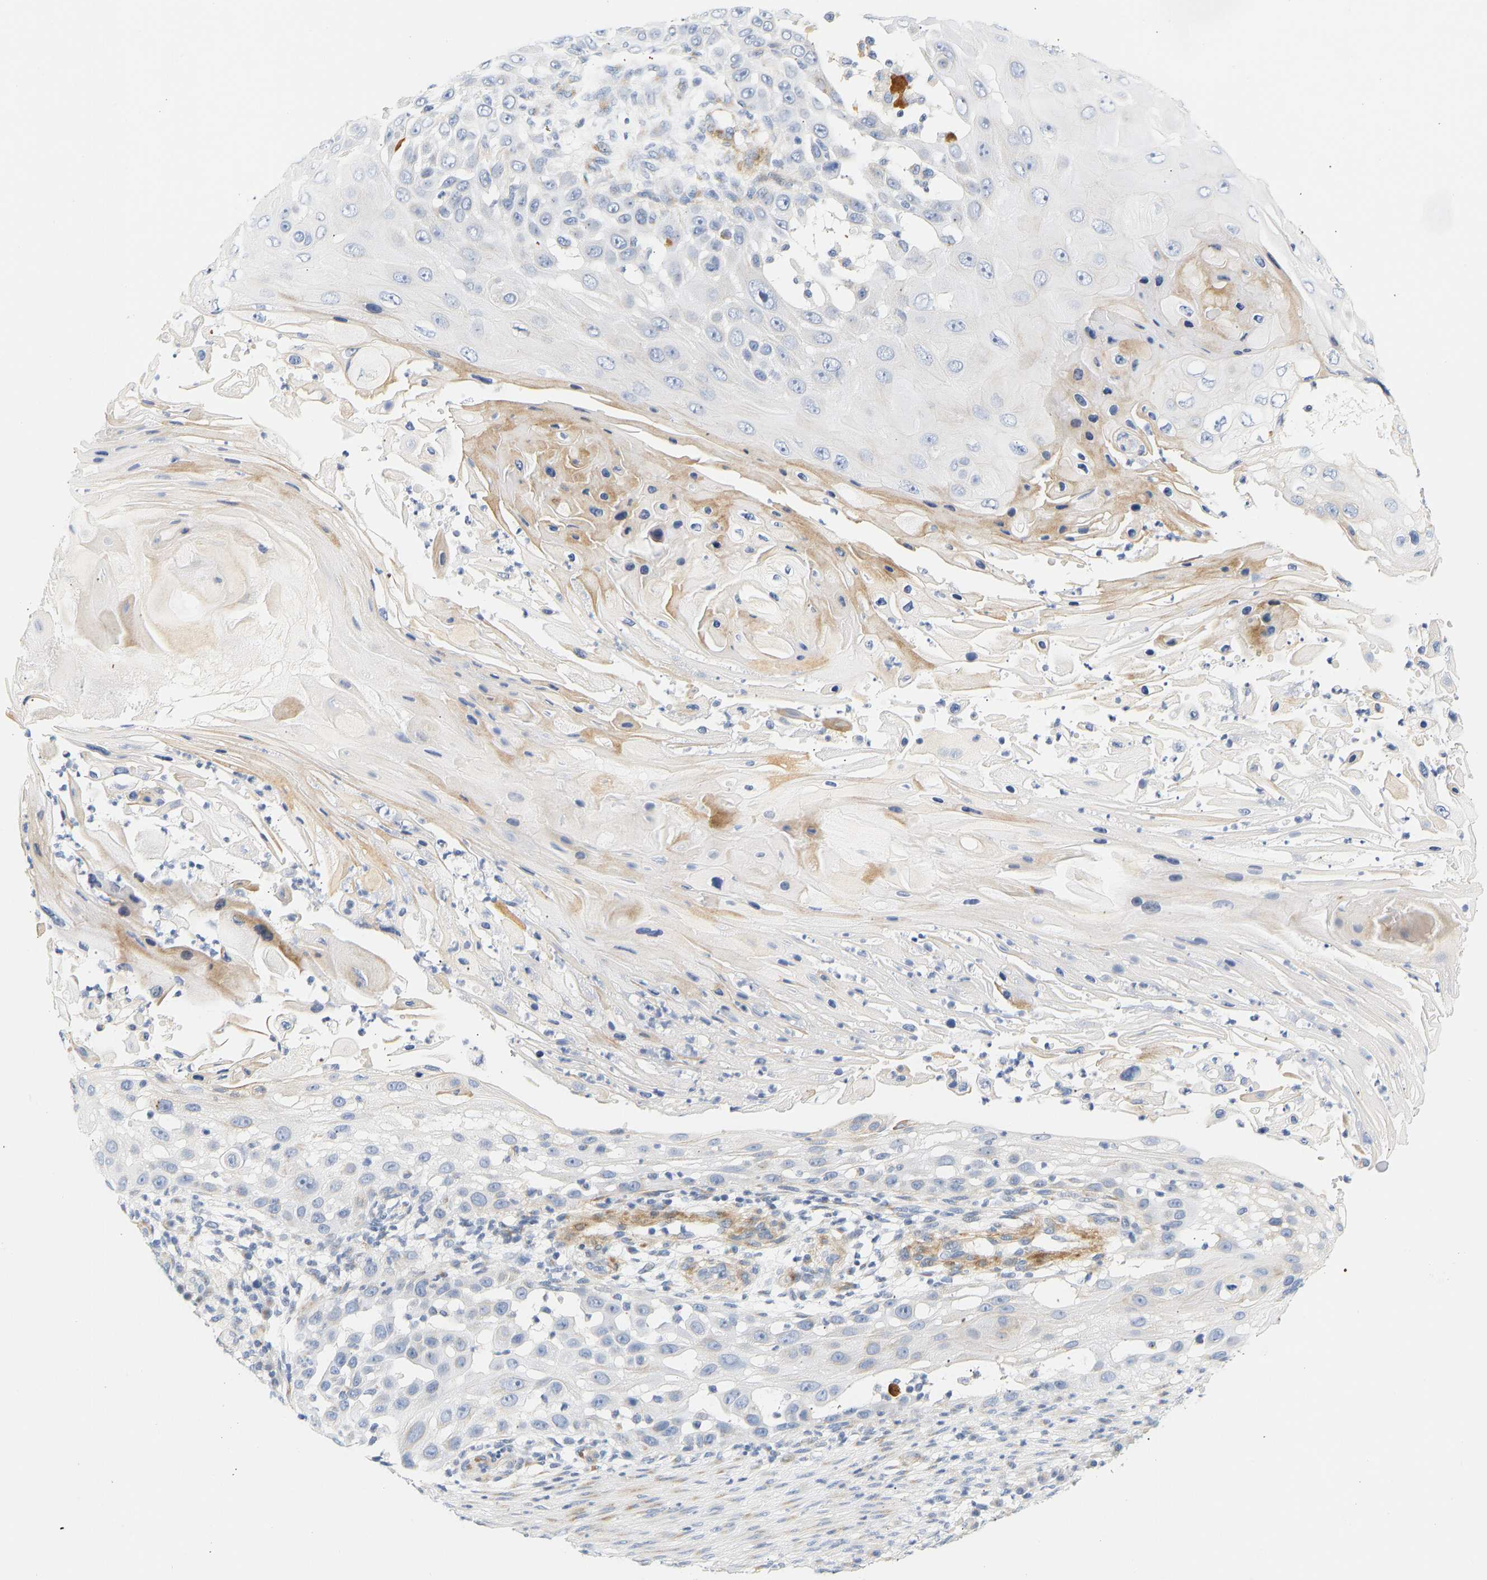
{"staining": {"intensity": "negative", "quantity": "none", "location": "none"}, "tissue": "skin cancer", "cell_type": "Tumor cells", "image_type": "cancer", "snomed": [{"axis": "morphology", "description": "Squamous cell carcinoma, NOS"}, {"axis": "topography", "description": "Skin"}], "caption": "Immunohistochemical staining of human skin squamous cell carcinoma displays no significant positivity in tumor cells.", "gene": "SLC30A7", "patient": {"sex": "female", "age": 44}}